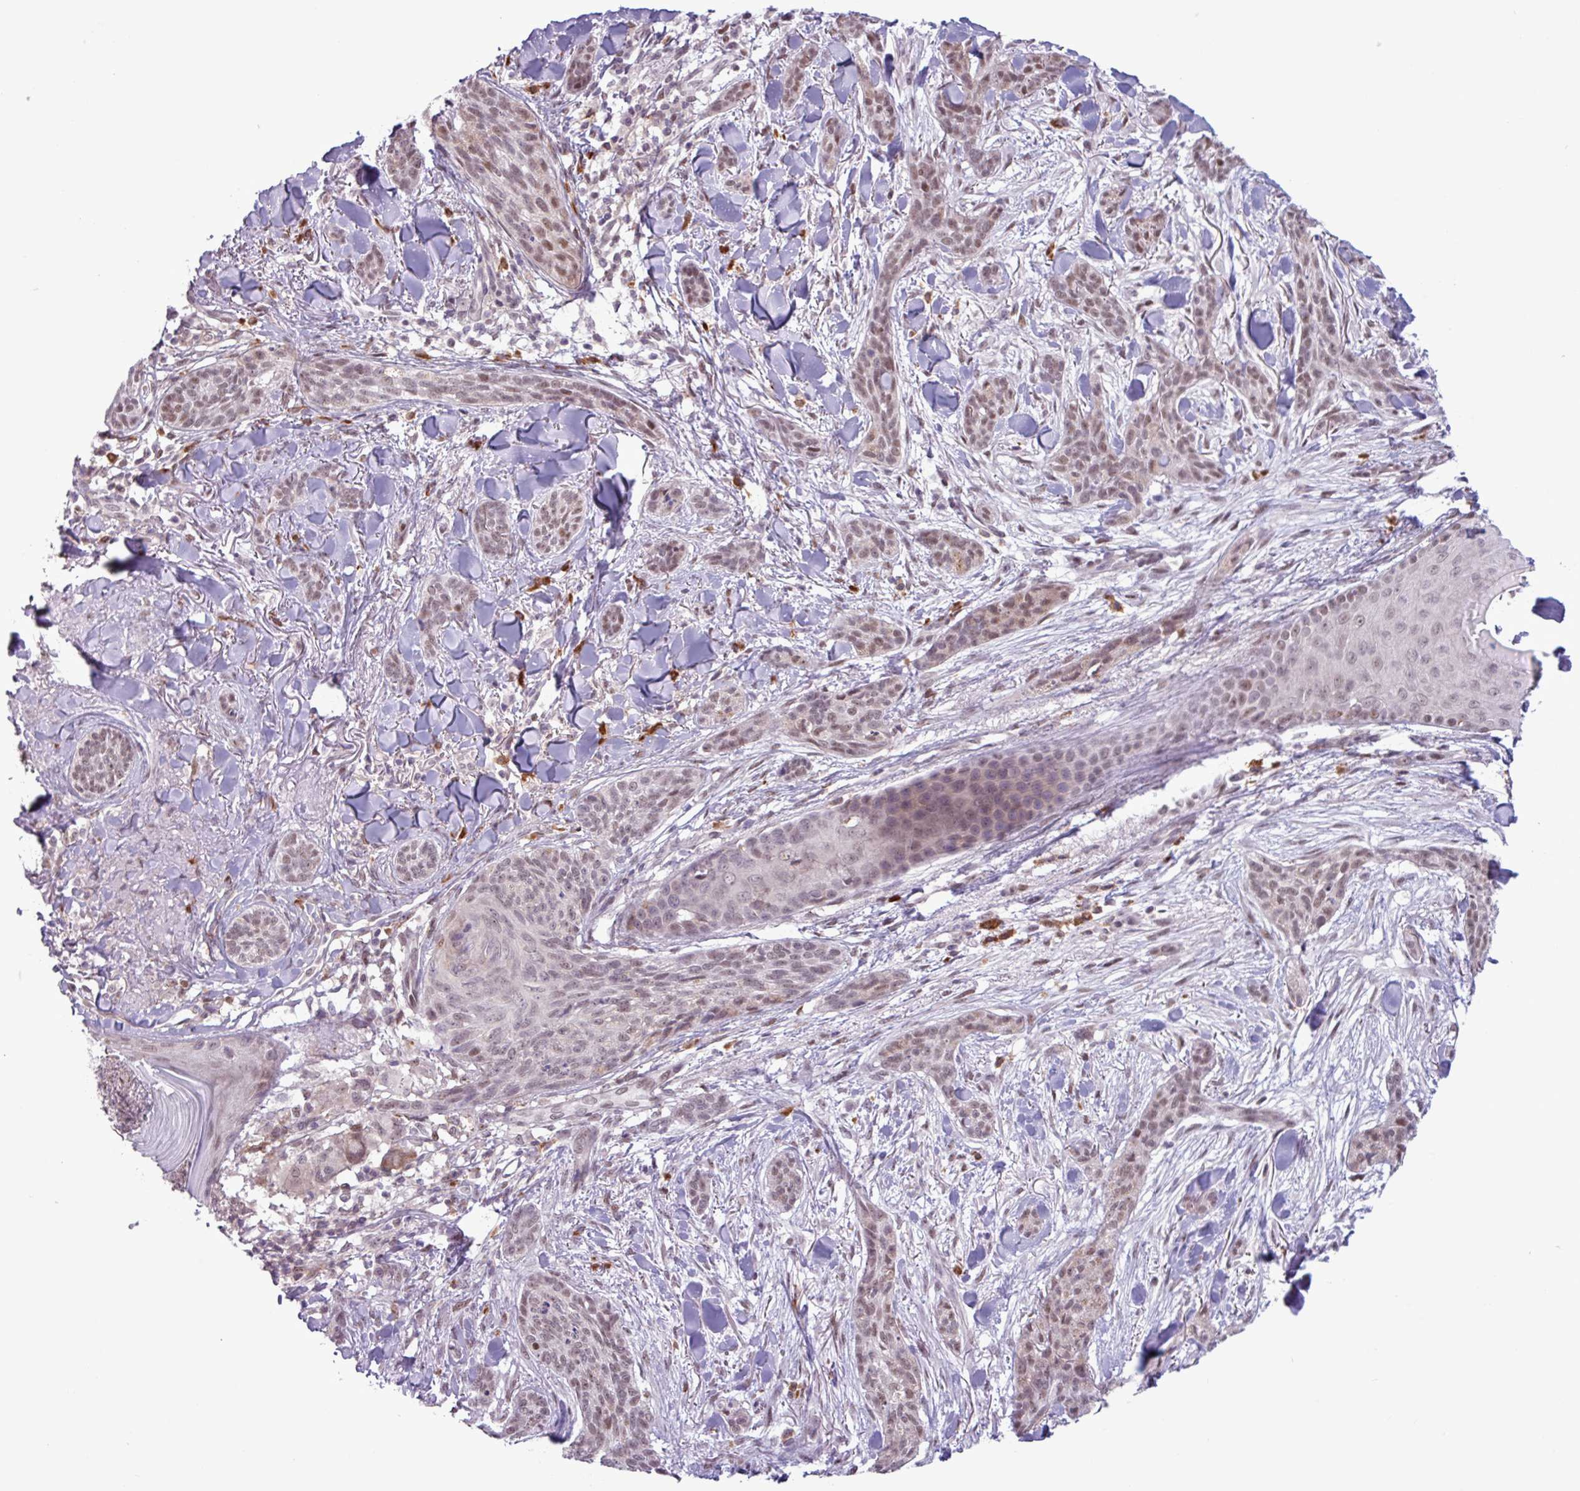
{"staining": {"intensity": "moderate", "quantity": ">75%", "location": "nuclear"}, "tissue": "skin cancer", "cell_type": "Tumor cells", "image_type": "cancer", "snomed": [{"axis": "morphology", "description": "Basal cell carcinoma"}, {"axis": "topography", "description": "Skin"}], "caption": "A brown stain labels moderate nuclear positivity of a protein in skin basal cell carcinoma tumor cells.", "gene": "NOTCH2", "patient": {"sex": "male", "age": 52}}